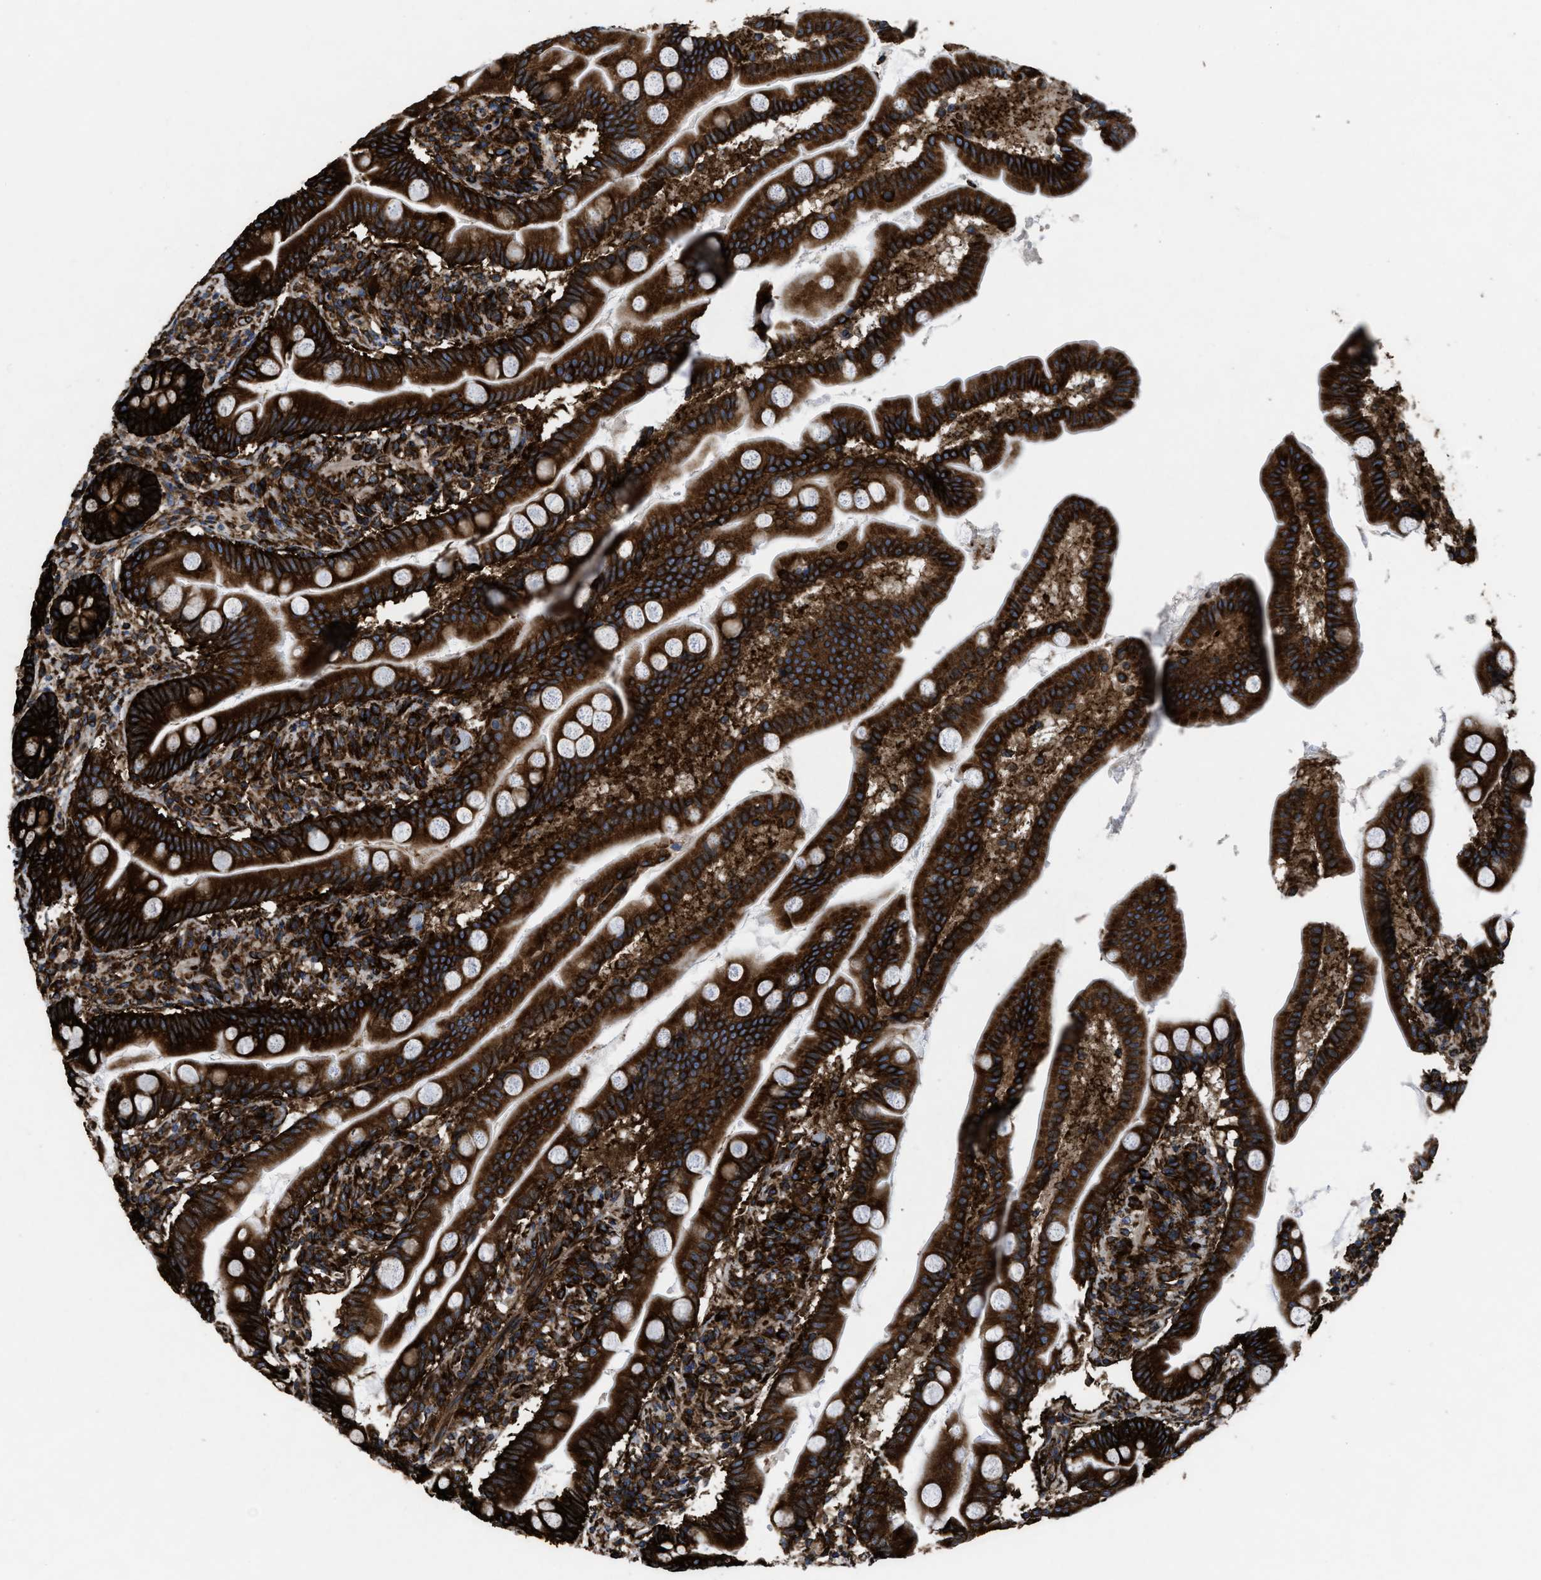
{"staining": {"intensity": "strong", "quantity": ">75%", "location": "cytoplasmic/membranous"}, "tissue": "small intestine", "cell_type": "Glandular cells", "image_type": "normal", "snomed": [{"axis": "morphology", "description": "Normal tissue, NOS"}, {"axis": "topography", "description": "Small intestine"}], "caption": "Protein staining of normal small intestine exhibits strong cytoplasmic/membranous staining in about >75% of glandular cells. (DAB (3,3'-diaminobenzidine) IHC with brightfield microscopy, high magnification).", "gene": "CAPRIN1", "patient": {"sex": "female", "age": 56}}